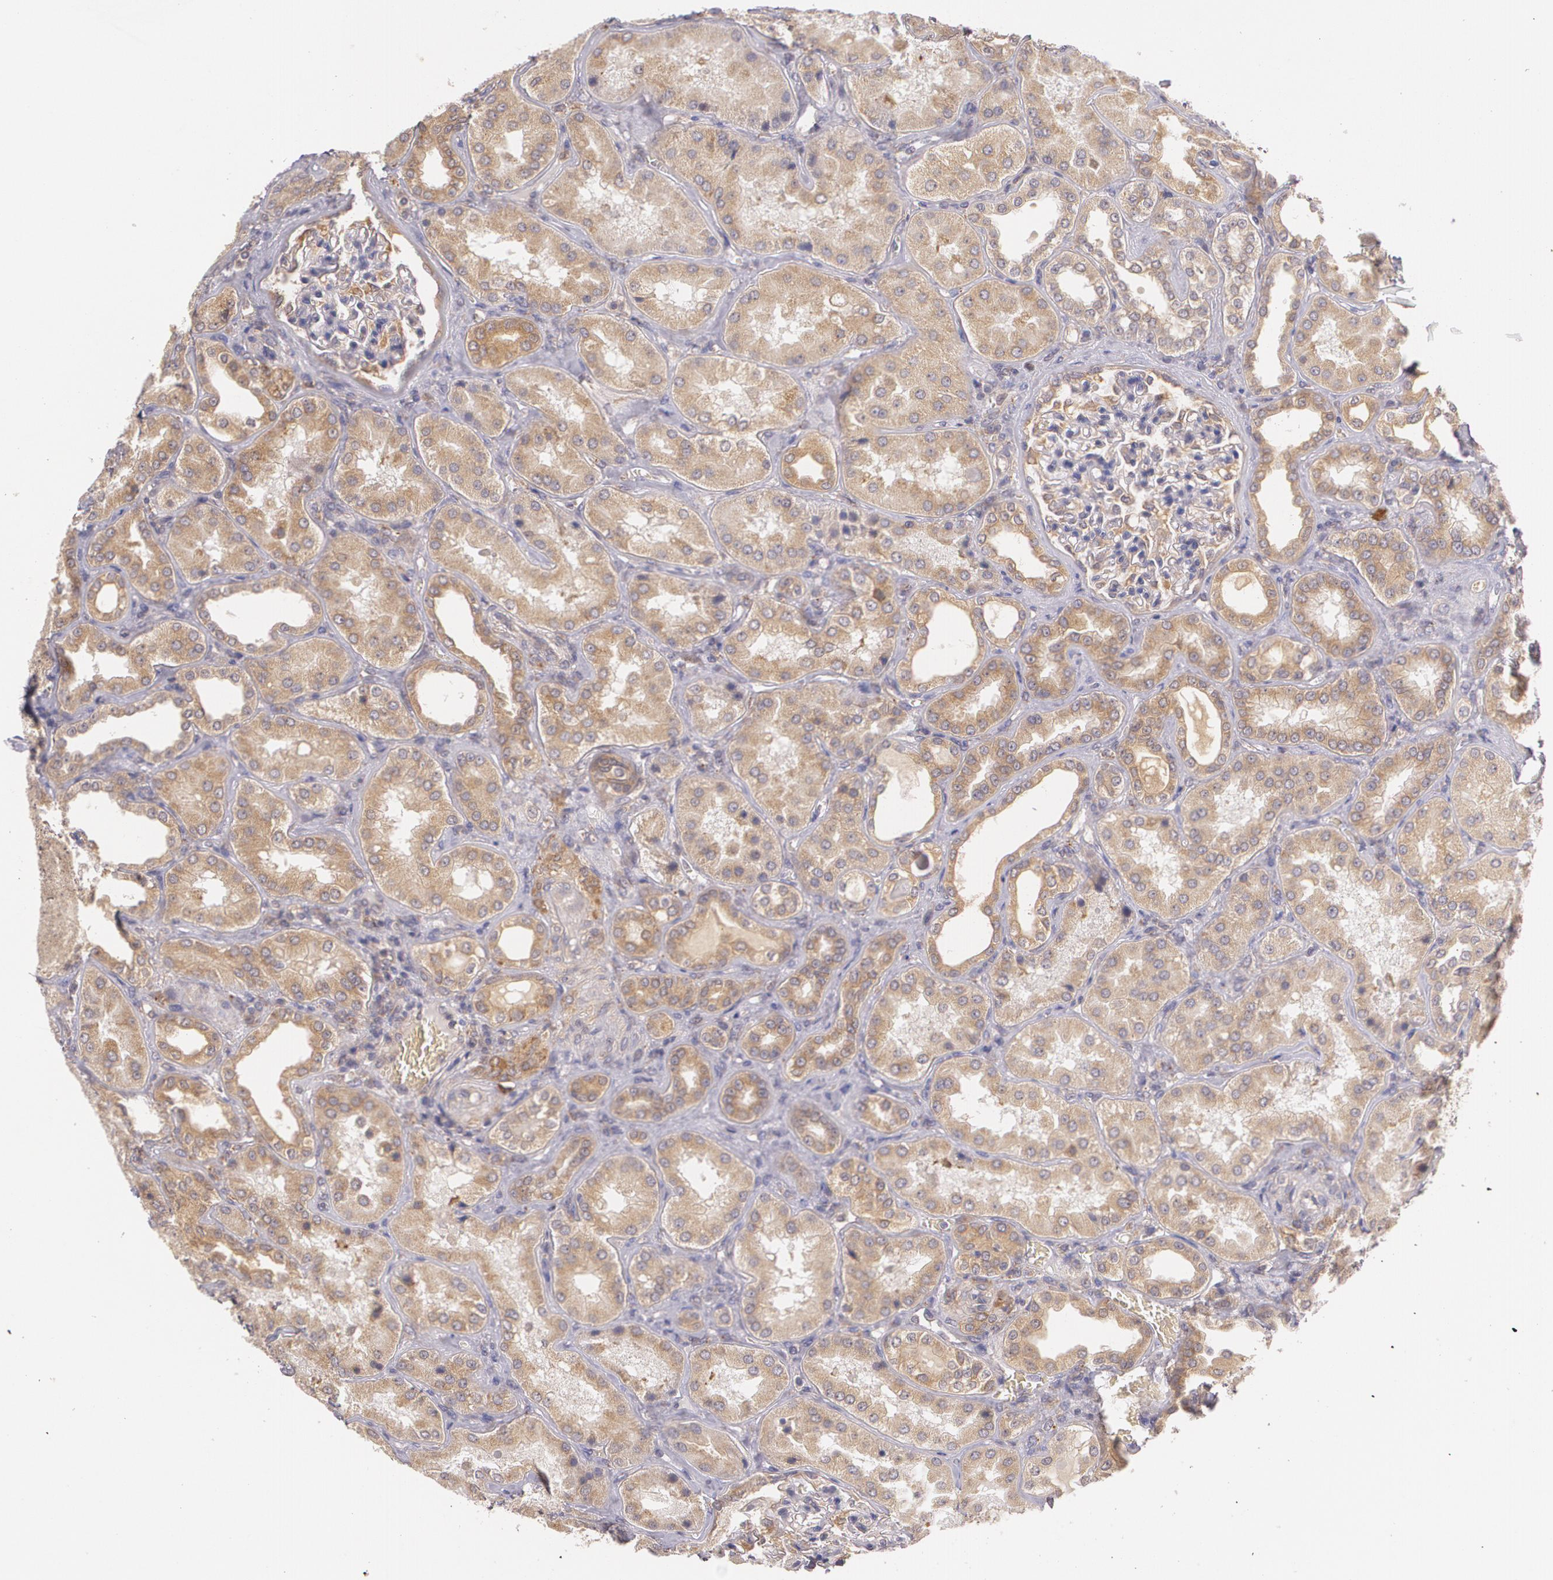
{"staining": {"intensity": "weak", "quantity": "<25%", "location": "cytoplasmic/membranous"}, "tissue": "kidney", "cell_type": "Cells in glomeruli", "image_type": "normal", "snomed": [{"axis": "morphology", "description": "Normal tissue, NOS"}, {"axis": "topography", "description": "Kidney"}], "caption": "Protein analysis of normal kidney displays no significant staining in cells in glomeruli. The staining was performed using DAB to visualize the protein expression in brown, while the nuclei were stained in blue with hematoxylin (Magnification: 20x).", "gene": "CCL17", "patient": {"sex": "female", "age": 56}}